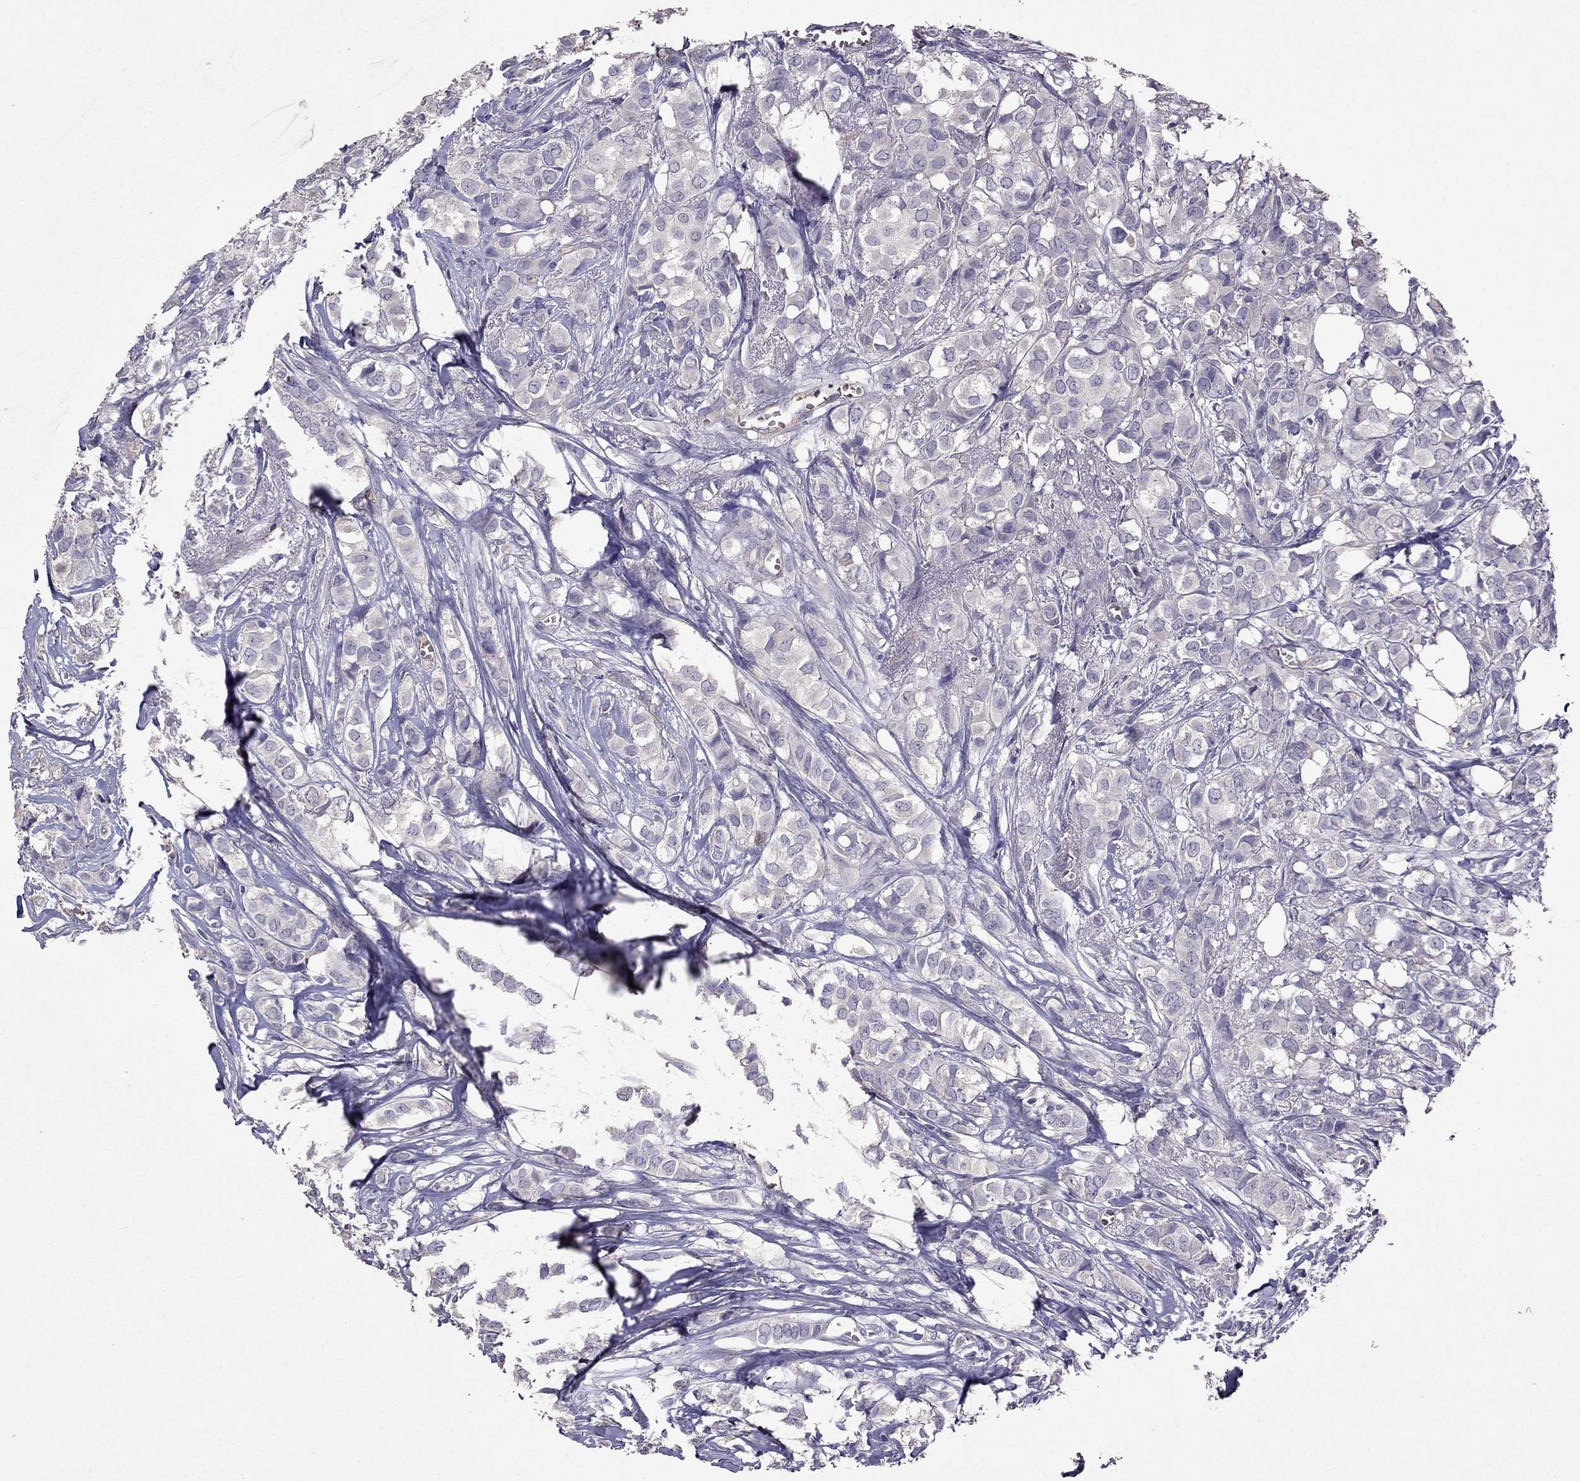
{"staining": {"intensity": "negative", "quantity": "none", "location": "none"}, "tissue": "breast cancer", "cell_type": "Tumor cells", "image_type": "cancer", "snomed": [{"axis": "morphology", "description": "Duct carcinoma"}, {"axis": "topography", "description": "Breast"}], "caption": "This is an immunohistochemistry histopathology image of human invasive ductal carcinoma (breast). There is no positivity in tumor cells.", "gene": "RFLNB", "patient": {"sex": "female", "age": 85}}